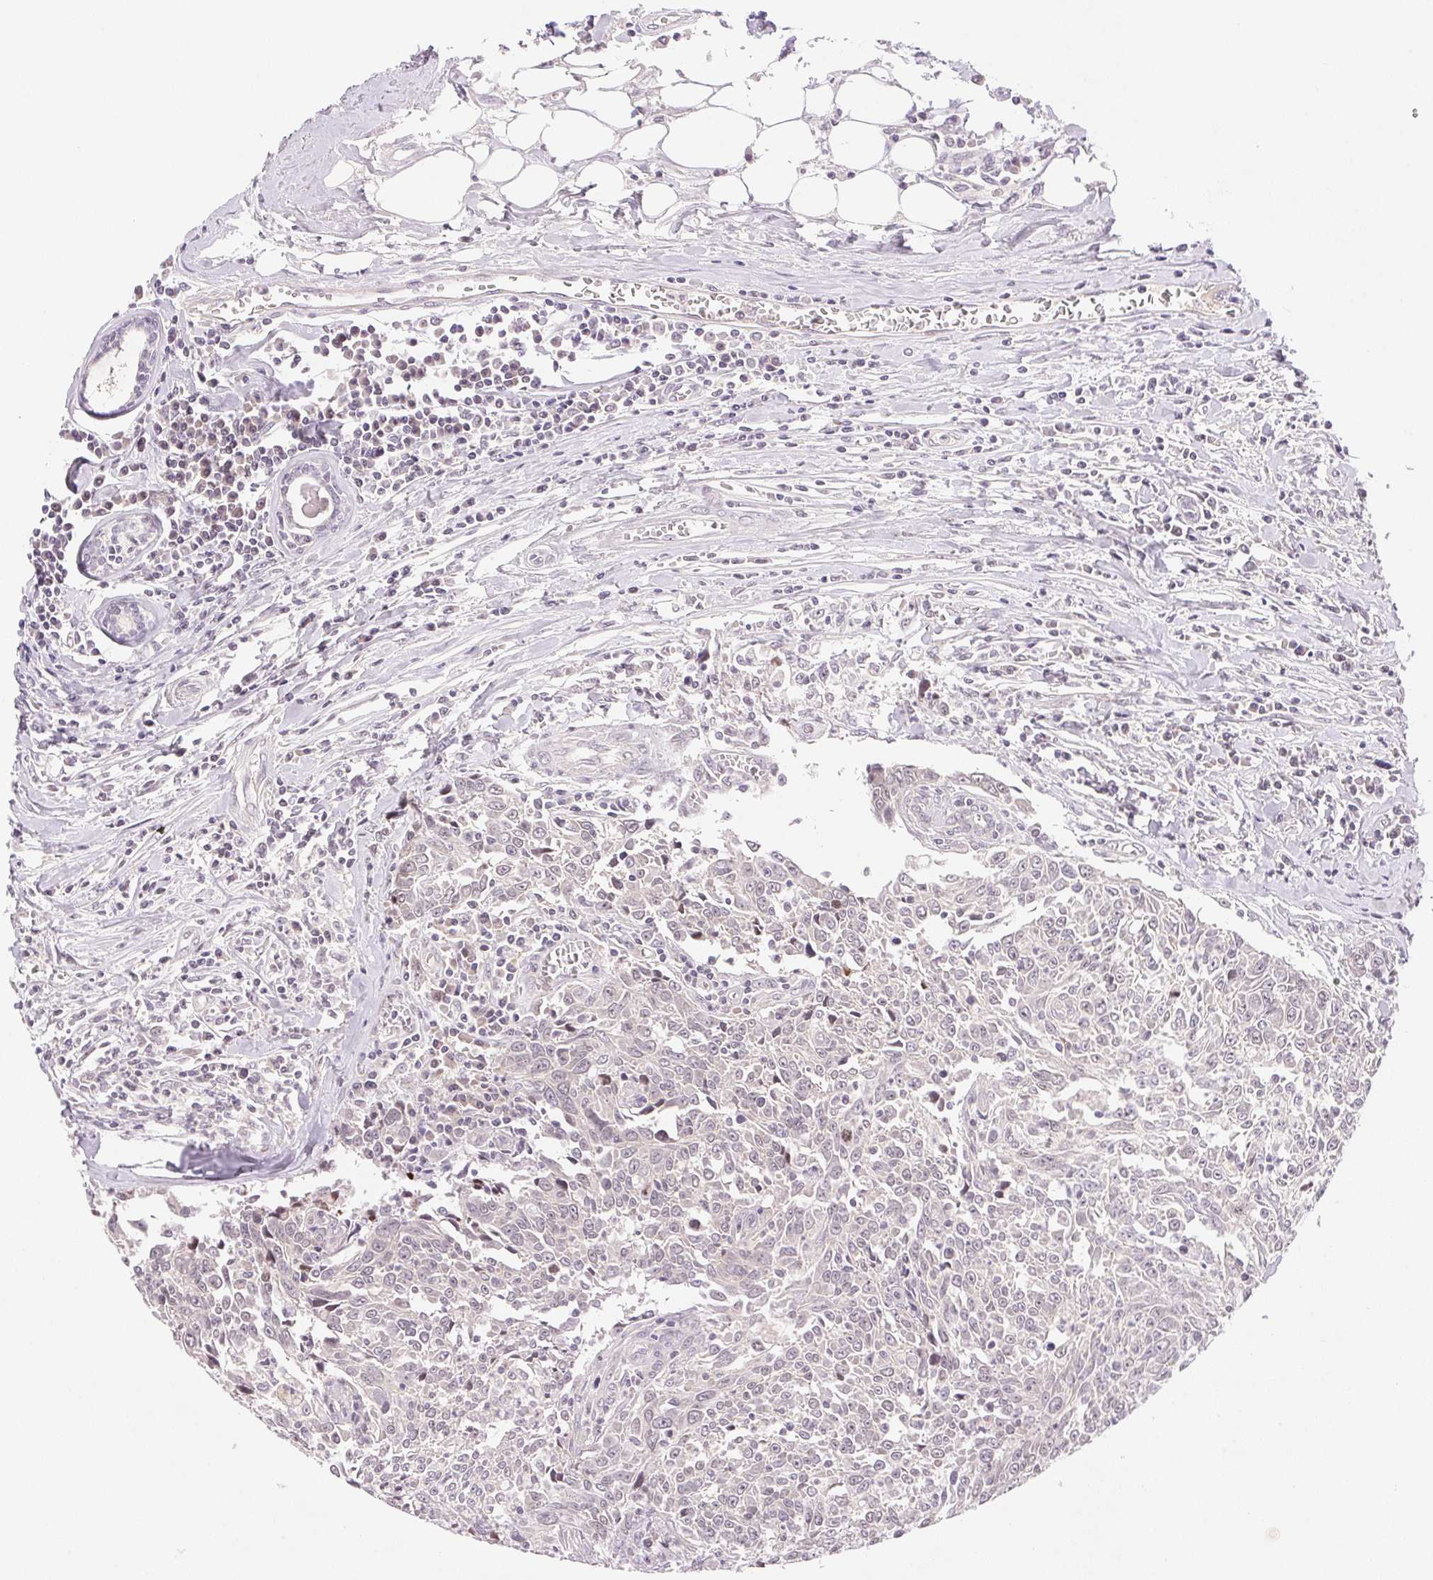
{"staining": {"intensity": "negative", "quantity": "none", "location": "none"}, "tissue": "breast cancer", "cell_type": "Tumor cells", "image_type": "cancer", "snomed": [{"axis": "morphology", "description": "Duct carcinoma"}, {"axis": "topography", "description": "Breast"}], "caption": "Tumor cells are negative for brown protein staining in breast infiltrating ductal carcinoma. The staining was performed using DAB (3,3'-diaminobenzidine) to visualize the protein expression in brown, while the nuclei were stained in blue with hematoxylin (Magnification: 20x).", "gene": "BNIP5", "patient": {"sex": "female", "age": 50}}